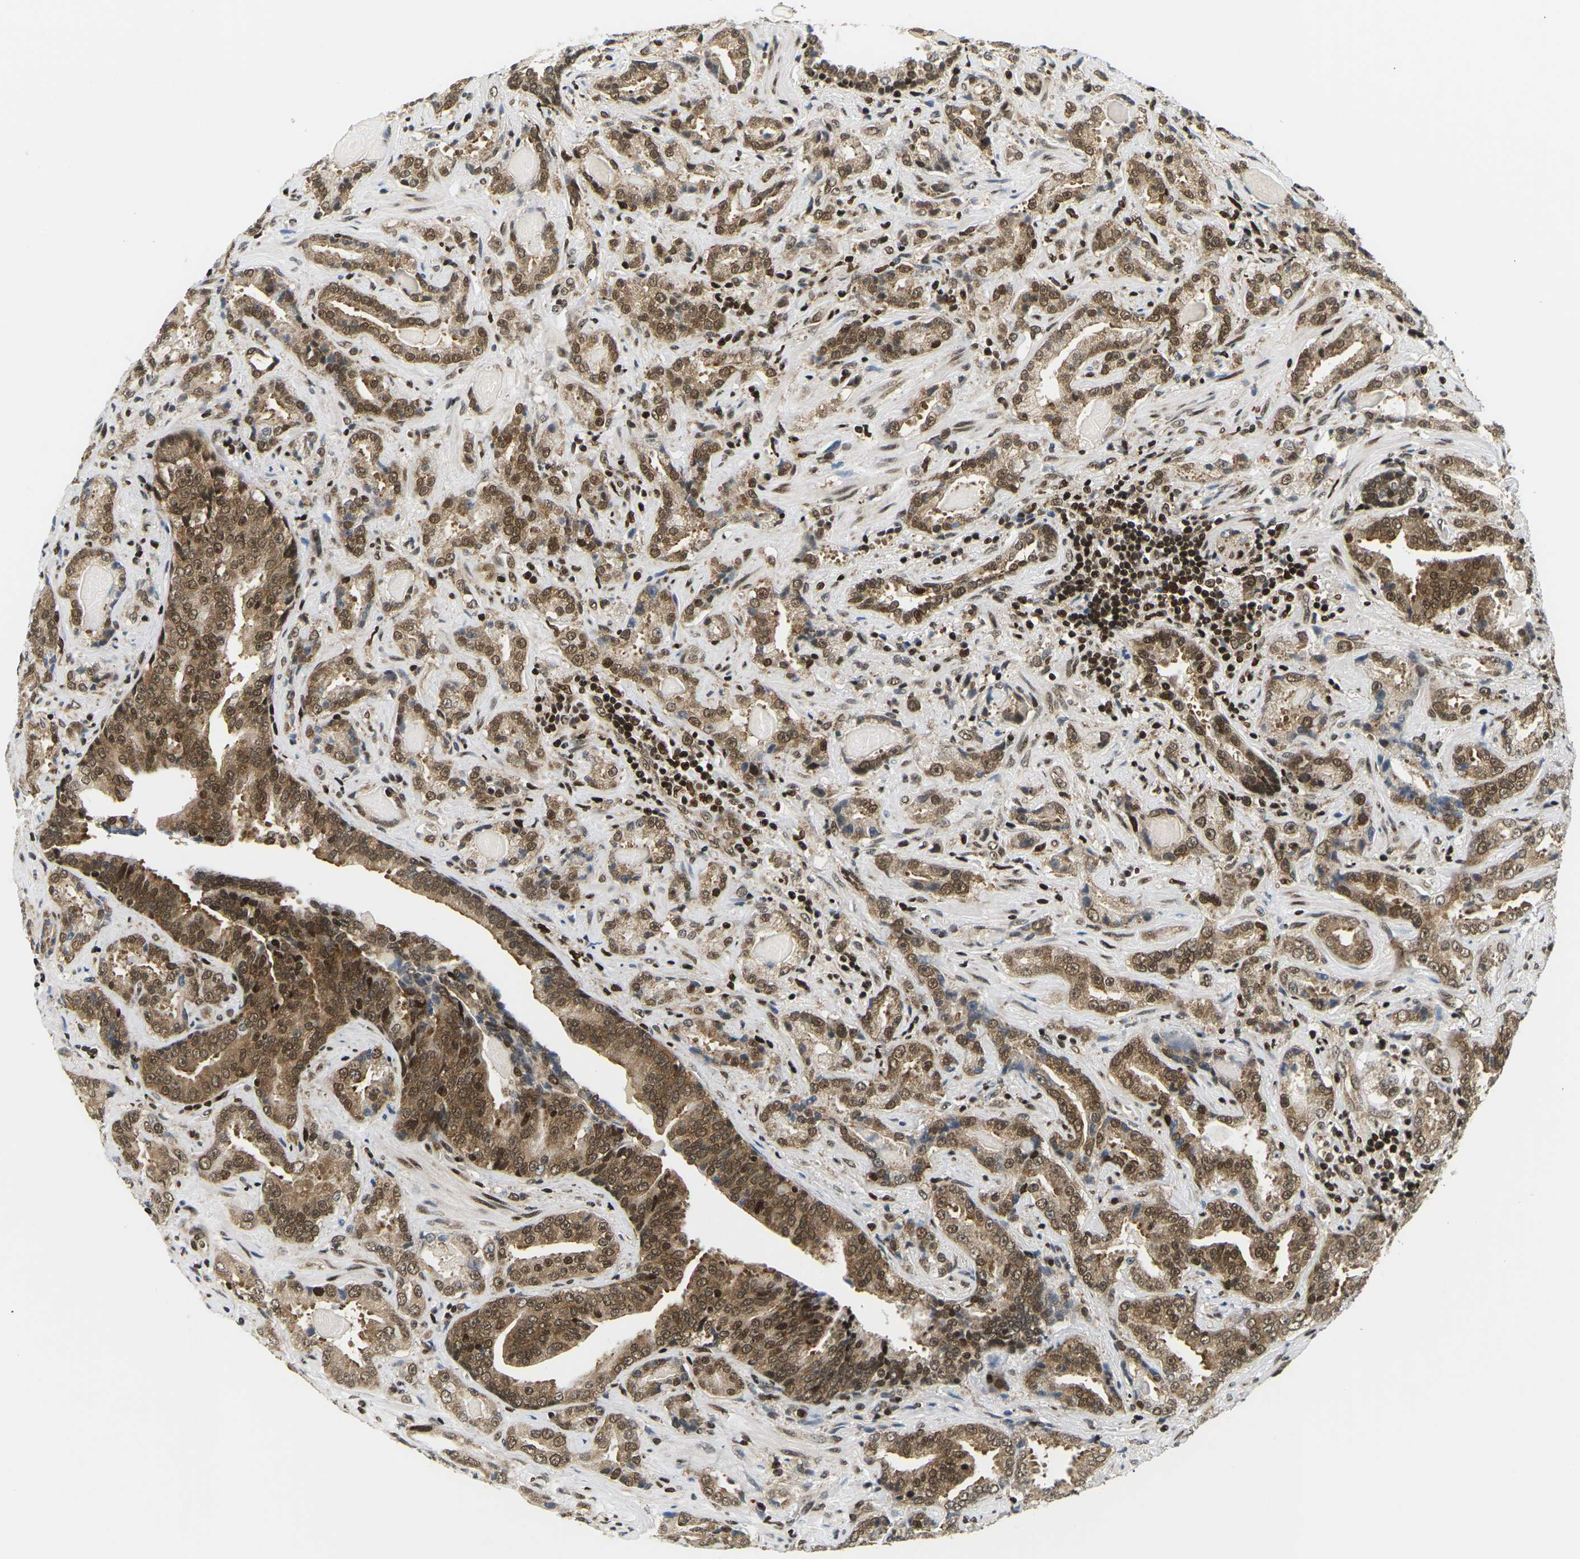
{"staining": {"intensity": "moderate", "quantity": ">75%", "location": "cytoplasmic/membranous,nuclear"}, "tissue": "prostate cancer", "cell_type": "Tumor cells", "image_type": "cancer", "snomed": [{"axis": "morphology", "description": "Adenocarcinoma, Low grade"}, {"axis": "topography", "description": "Prostate"}], "caption": "Immunohistochemistry (IHC) image of human adenocarcinoma (low-grade) (prostate) stained for a protein (brown), which displays medium levels of moderate cytoplasmic/membranous and nuclear staining in approximately >75% of tumor cells.", "gene": "CELF1", "patient": {"sex": "male", "age": 60}}